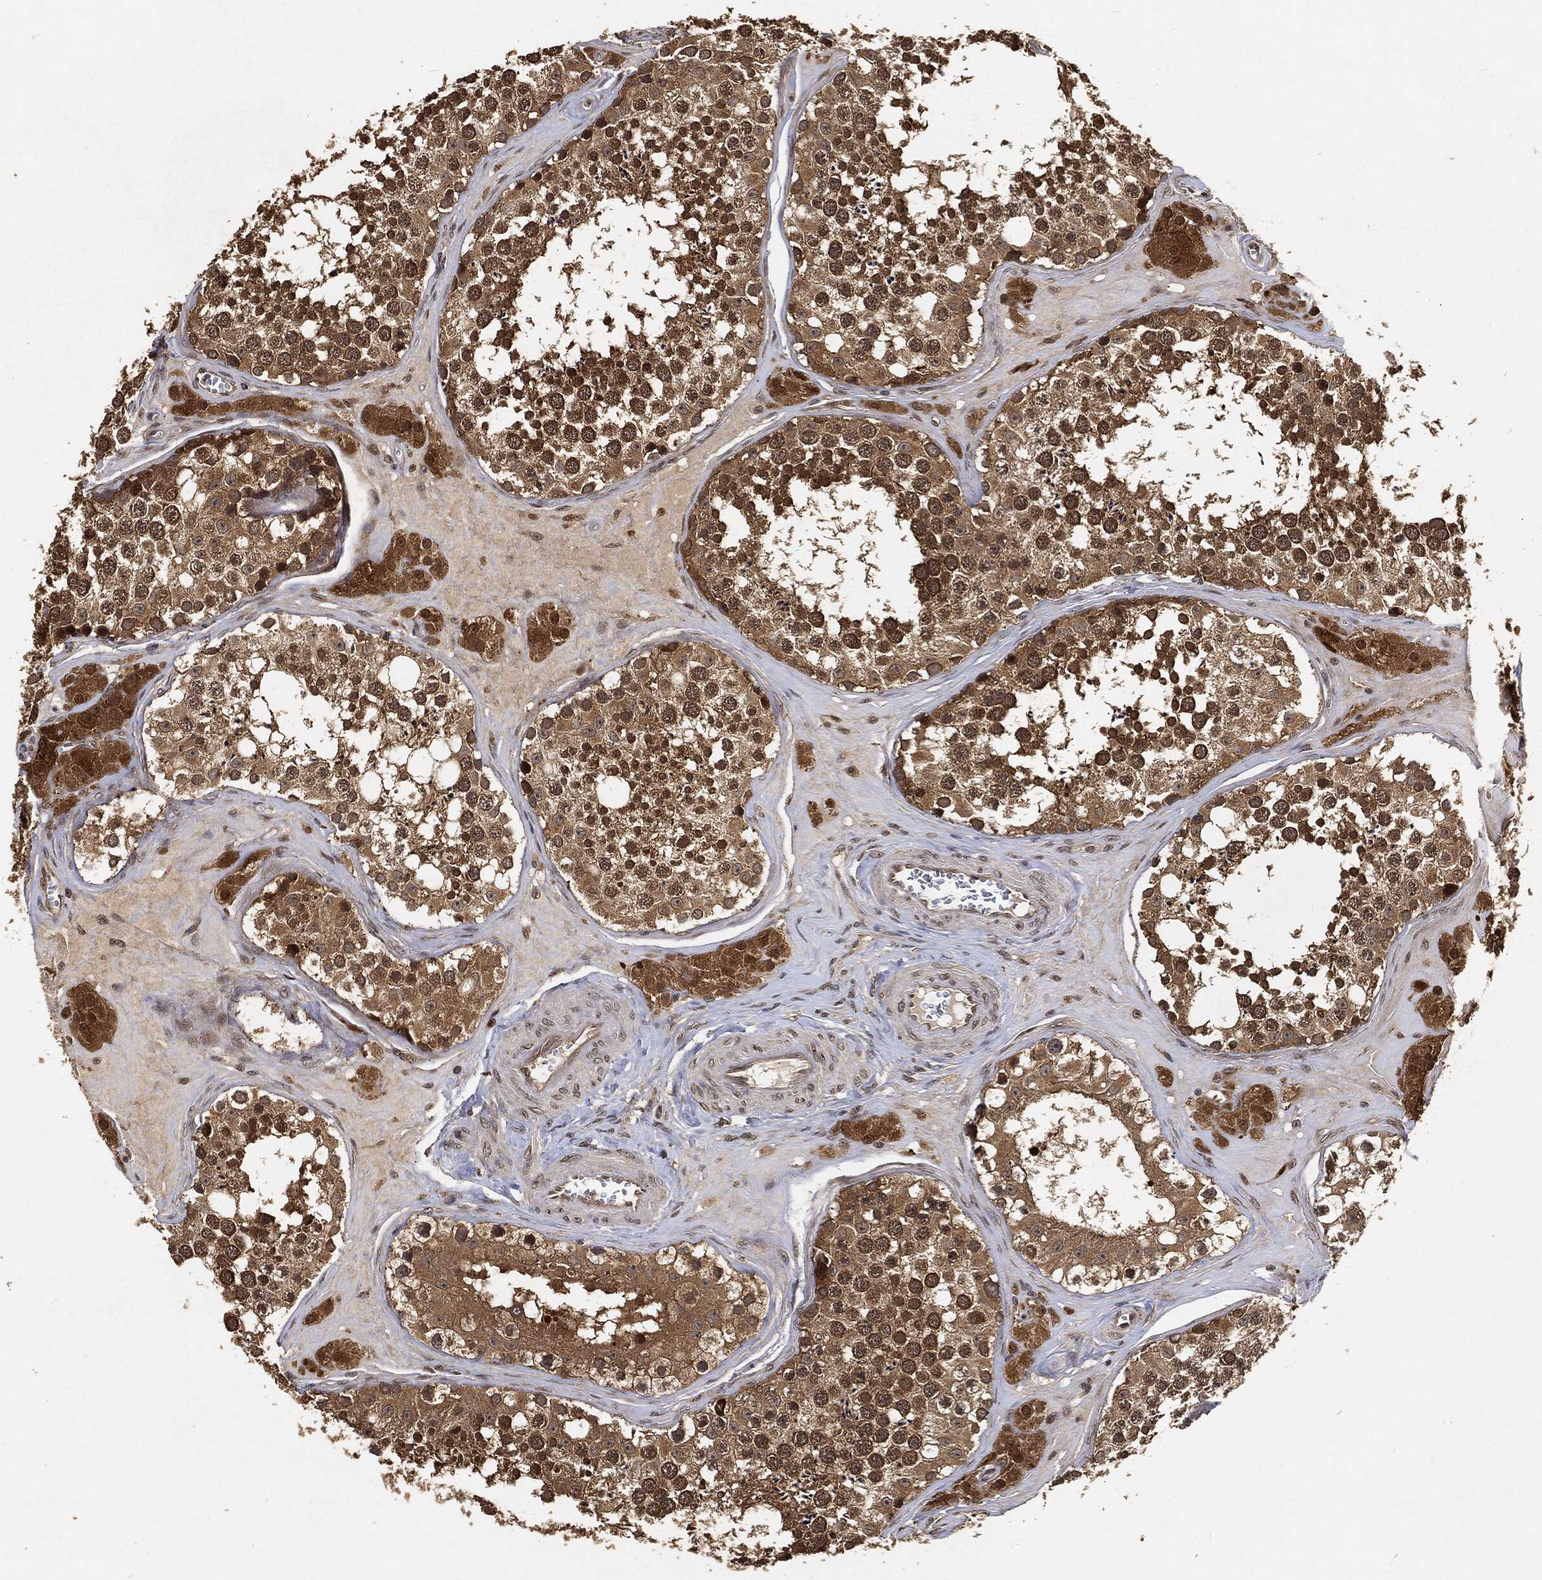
{"staining": {"intensity": "moderate", "quantity": ">75%", "location": "cytoplasmic/membranous,nuclear"}, "tissue": "testis", "cell_type": "Cells in seminiferous ducts", "image_type": "normal", "snomed": [{"axis": "morphology", "description": "Normal tissue, NOS"}, {"axis": "topography", "description": "Testis"}], "caption": "Brown immunohistochemical staining in unremarkable testis demonstrates moderate cytoplasmic/membranous,nuclear positivity in approximately >75% of cells in seminiferous ducts.", "gene": "ZNF226", "patient": {"sex": "male", "age": 31}}